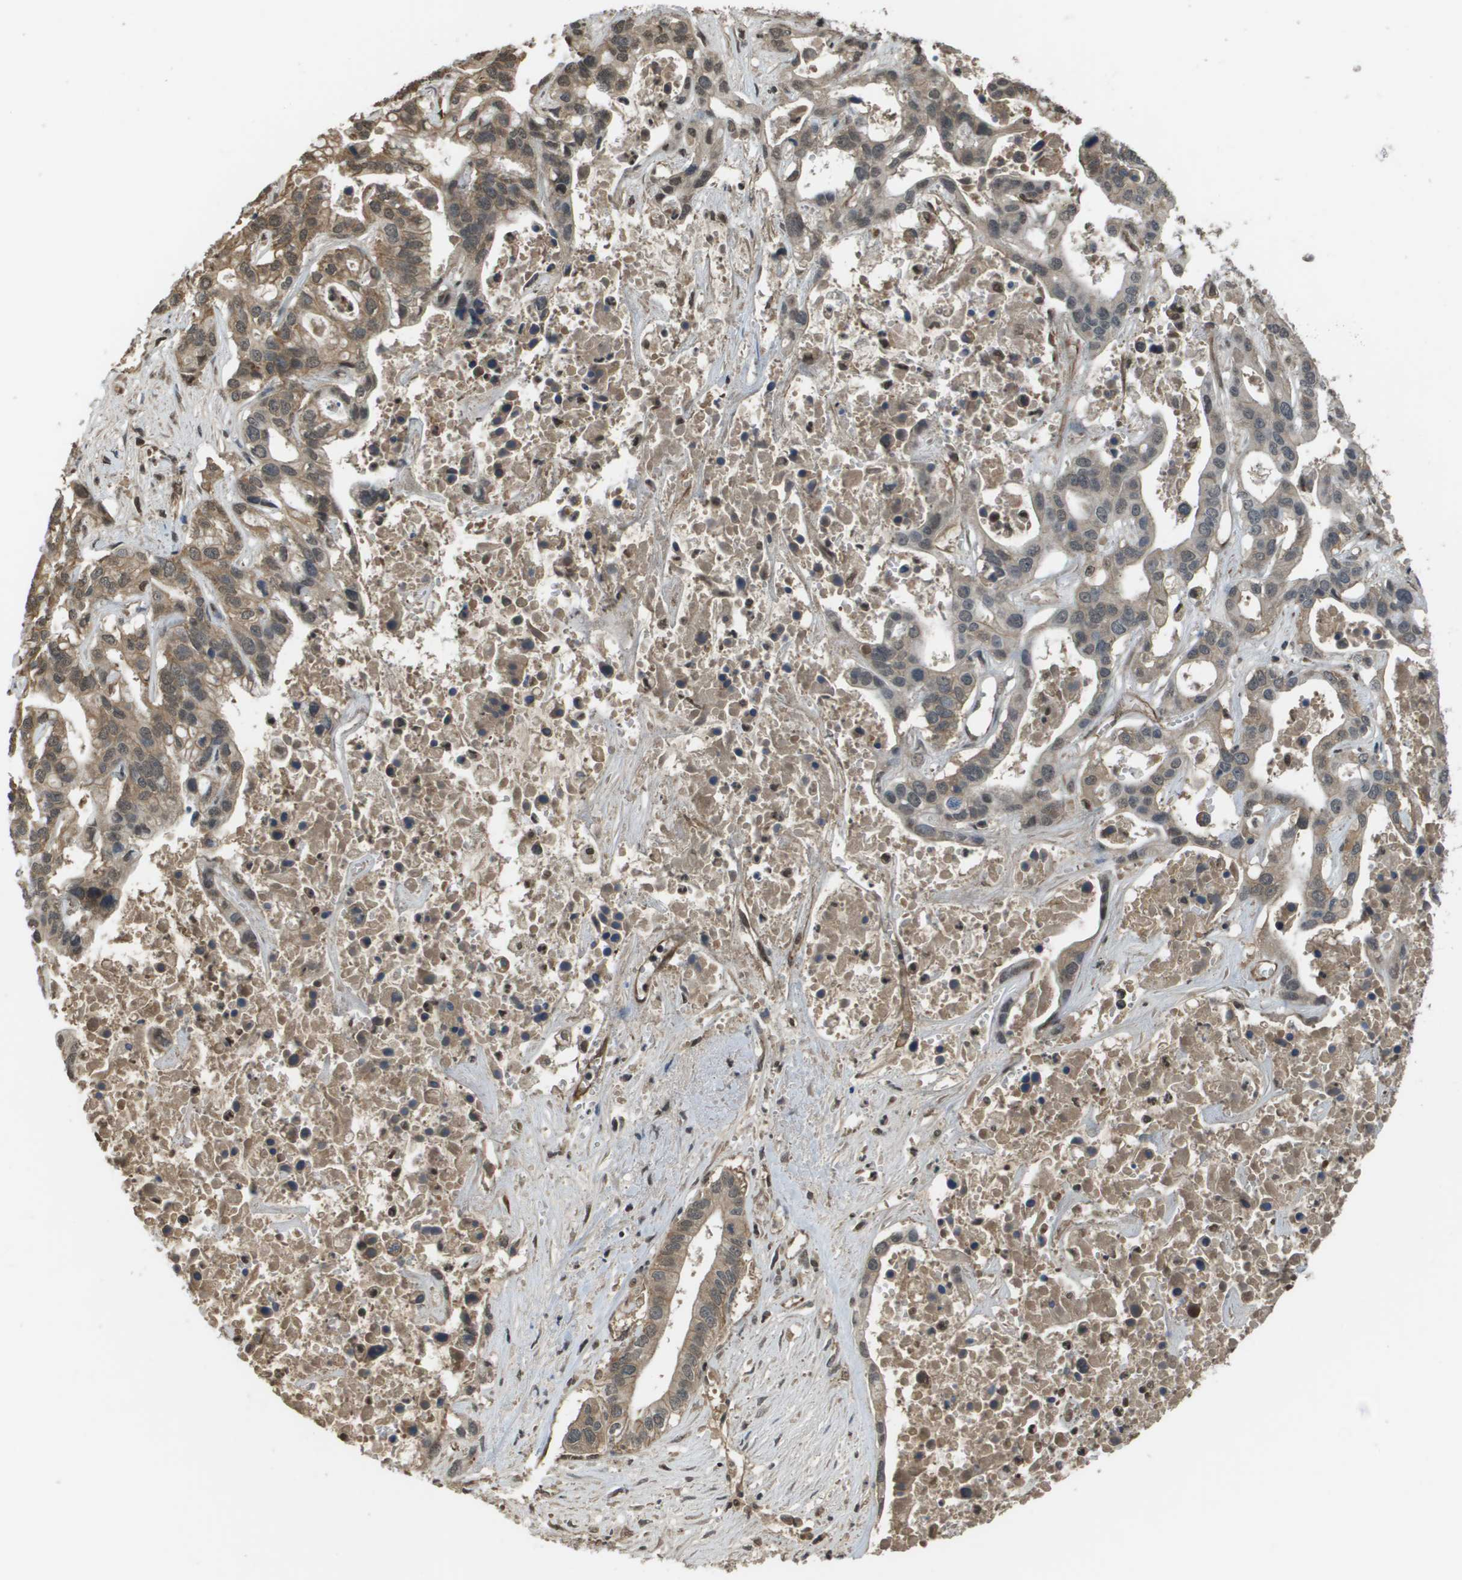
{"staining": {"intensity": "moderate", "quantity": "25%-75%", "location": "cytoplasmic/membranous"}, "tissue": "liver cancer", "cell_type": "Tumor cells", "image_type": "cancer", "snomed": [{"axis": "morphology", "description": "Cholangiocarcinoma"}, {"axis": "topography", "description": "Liver"}], "caption": "Human cholangiocarcinoma (liver) stained for a protein (brown) shows moderate cytoplasmic/membranous positive positivity in about 25%-75% of tumor cells.", "gene": "NDRG2", "patient": {"sex": "female", "age": 65}}